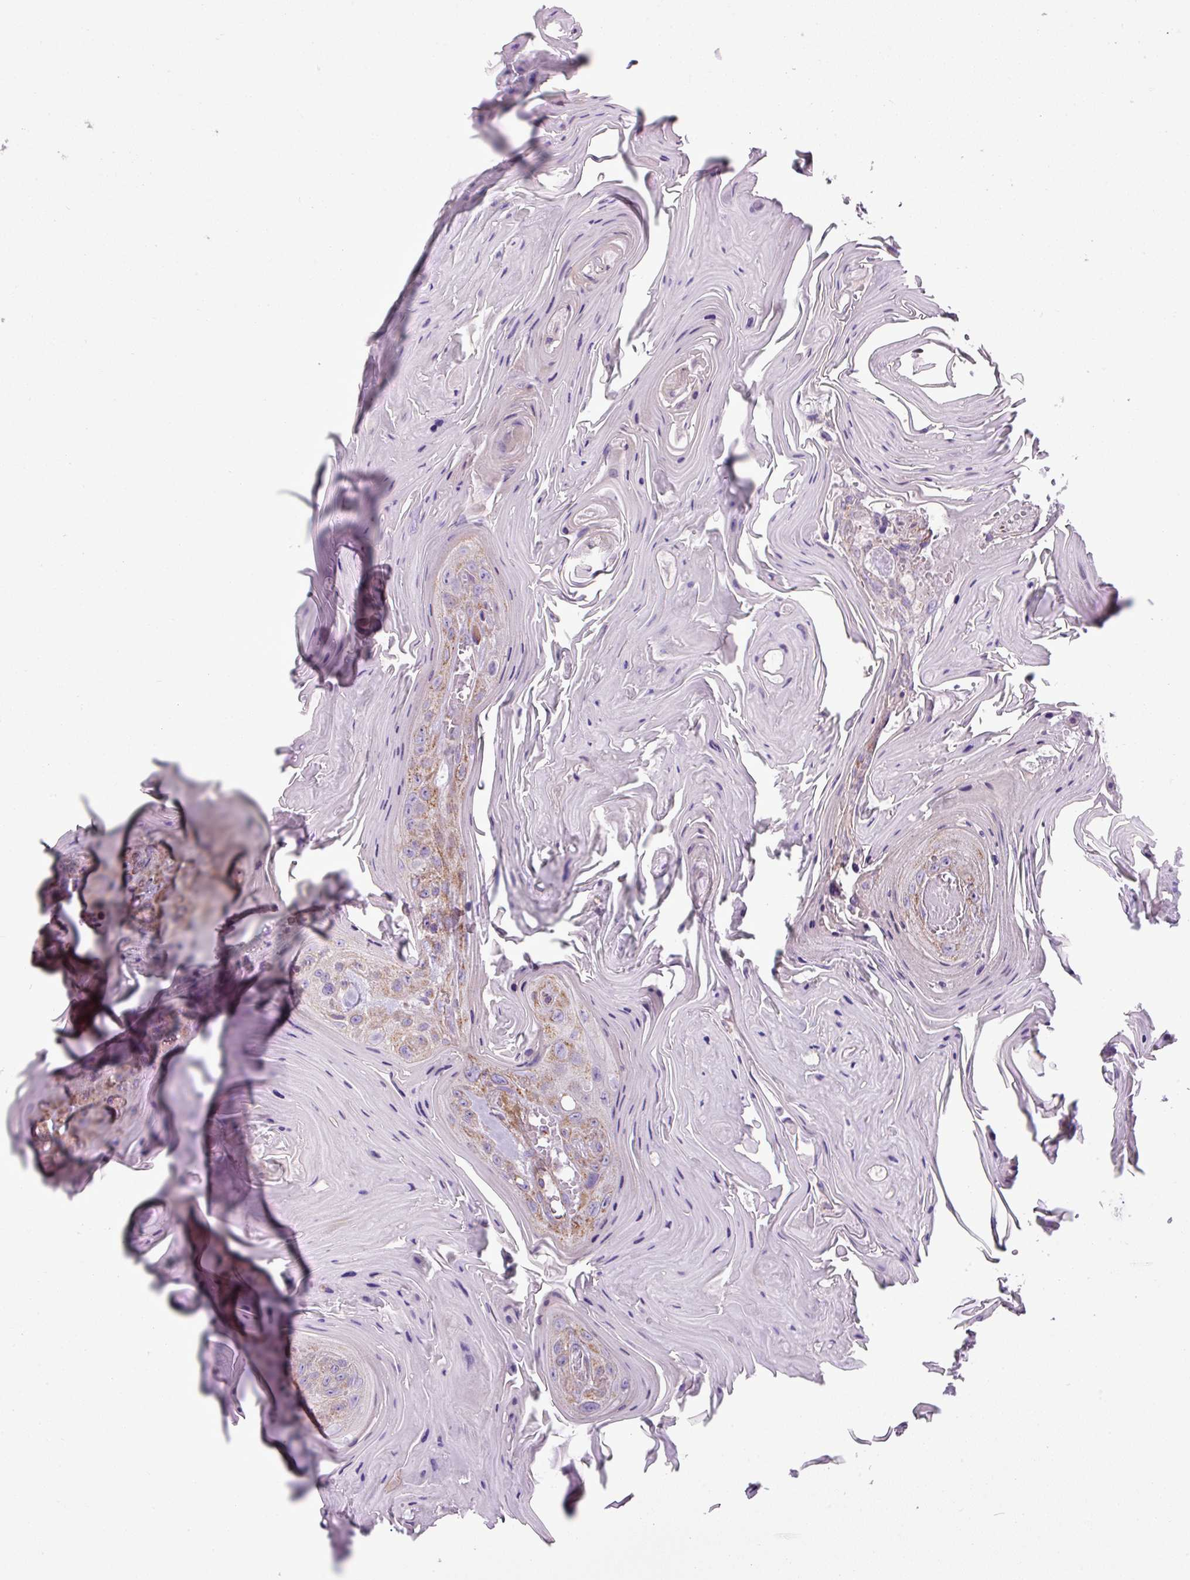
{"staining": {"intensity": "weak", "quantity": "<25%", "location": "cytoplasmic/membranous"}, "tissue": "head and neck cancer", "cell_type": "Tumor cells", "image_type": "cancer", "snomed": [{"axis": "morphology", "description": "Squamous cell carcinoma, NOS"}, {"axis": "topography", "description": "Head-Neck"}], "caption": "This is a histopathology image of immunohistochemistry (IHC) staining of head and neck squamous cell carcinoma, which shows no positivity in tumor cells. The staining was performed using DAB to visualize the protein expression in brown, while the nuclei were stained in blue with hematoxylin (Magnification: 20x).", "gene": "BTN2A2", "patient": {"sex": "female", "age": 59}}